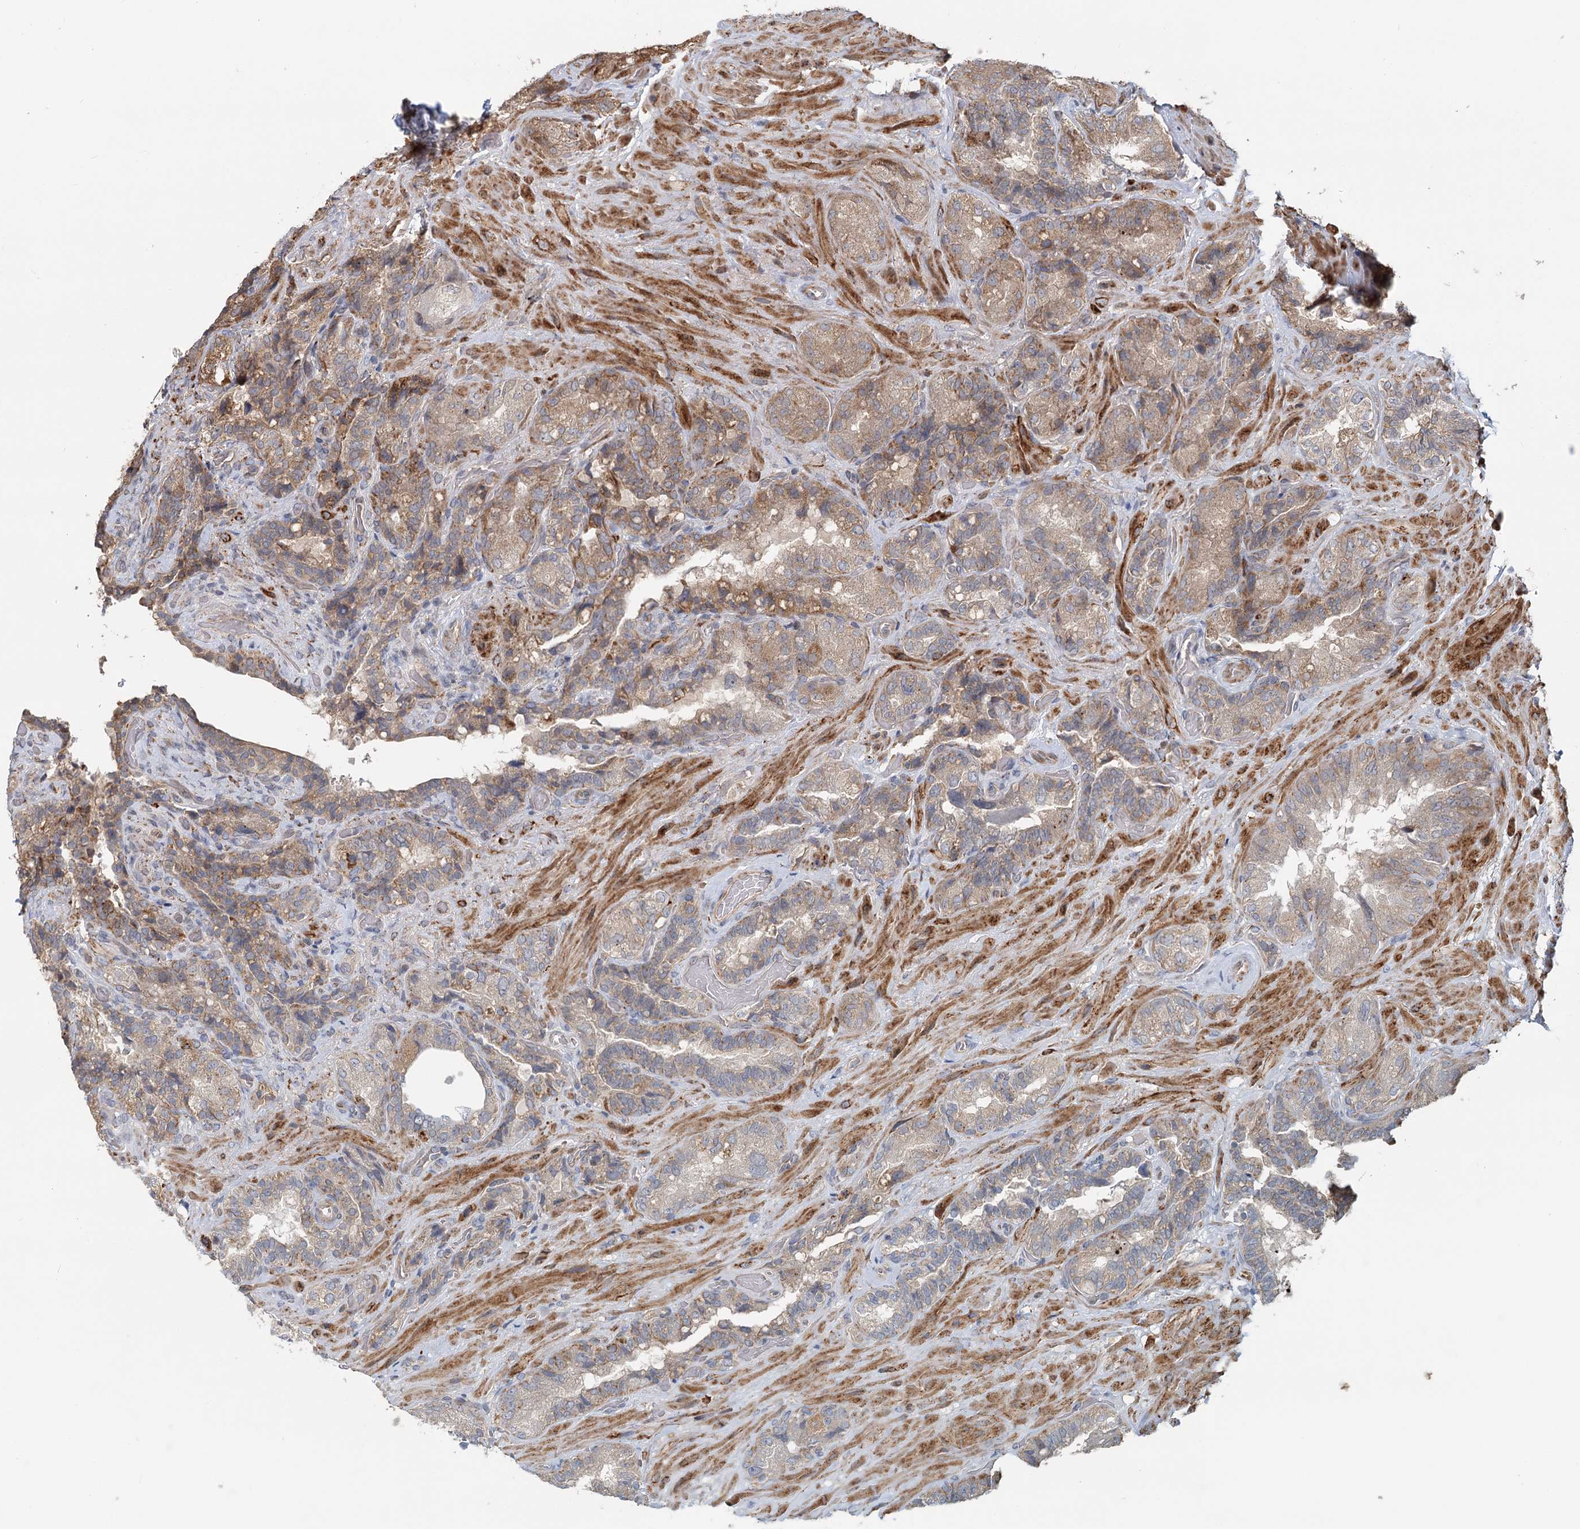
{"staining": {"intensity": "weak", "quantity": ">75%", "location": "cytoplasmic/membranous"}, "tissue": "seminal vesicle", "cell_type": "Glandular cells", "image_type": "normal", "snomed": [{"axis": "morphology", "description": "Normal tissue, NOS"}, {"axis": "topography", "description": "Prostate and seminal vesicle, NOS"}, {"axis": "topography", "description": "Prostate"}, {"axis": "topography", "description": "Seminal veicle"}], "caption": "Immunohistochemistry (IHC) (DAB (3,3'-diaminobenzidine)) staining of benign human seminal vesicle exhibits weak cytoplasmic/membranous protein expression in approximately >75% of glandular cells.", "gene": "RNF111", "patient": {"sex": "male", "age": 67}}